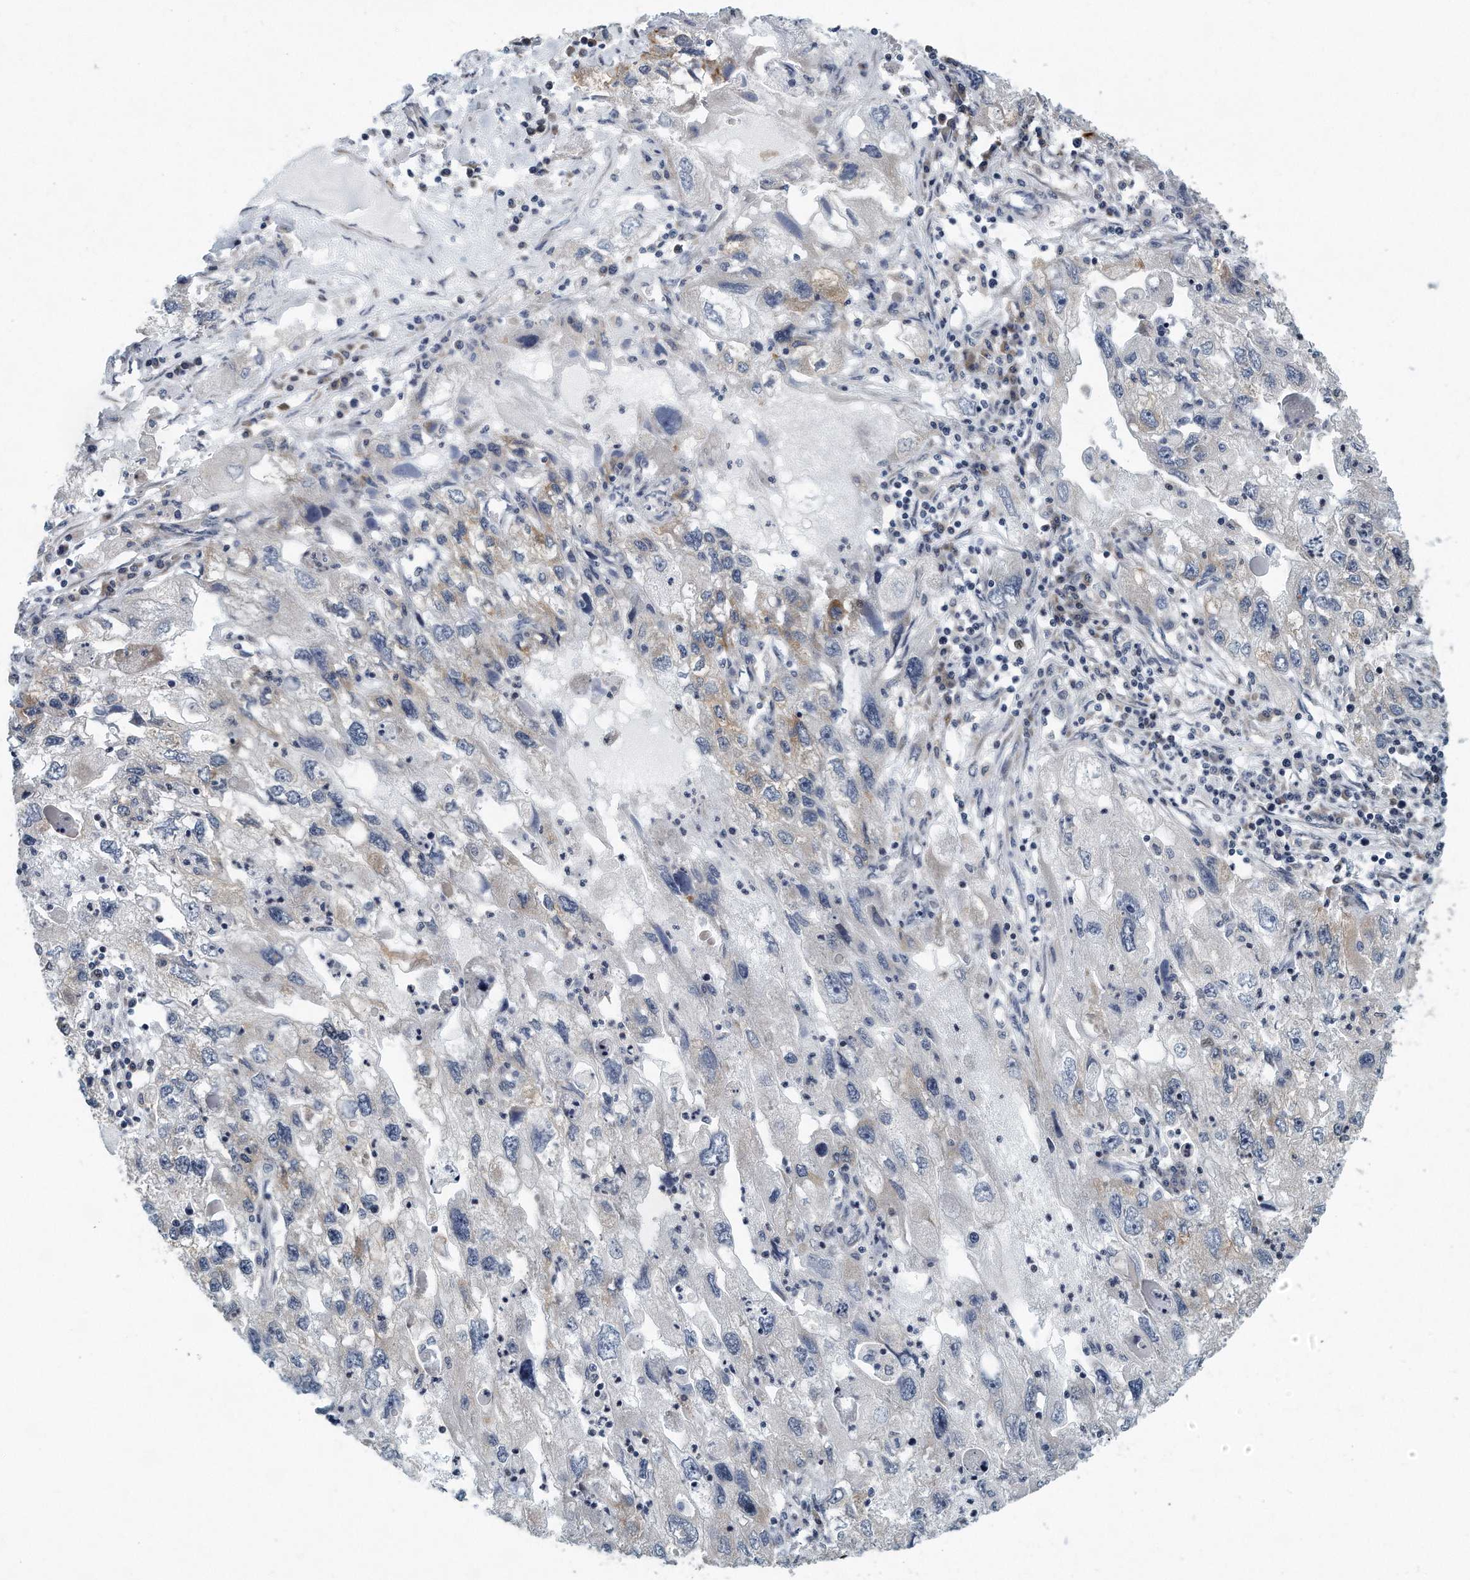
{"staining": {"intensity": "weak", "quantity": "<25%", "location": "cytoplasmic/membranous"}, "tissue": "endometrial cancer", "cell_type": "Tumor cells", "image_type": "cancer", "snomed": [{"axis": "morphology", "description": "Adenocarcinoma, NOS"}, {"axis": "topography", "description": "Endometrium"}], "caption": "Micrograph shows no protein expression in tumor cells of endometrial cancer (adenocarcinoma) tissue.", "gene": "VLDLR", "patient": {"sex": "female", "age": 49}}